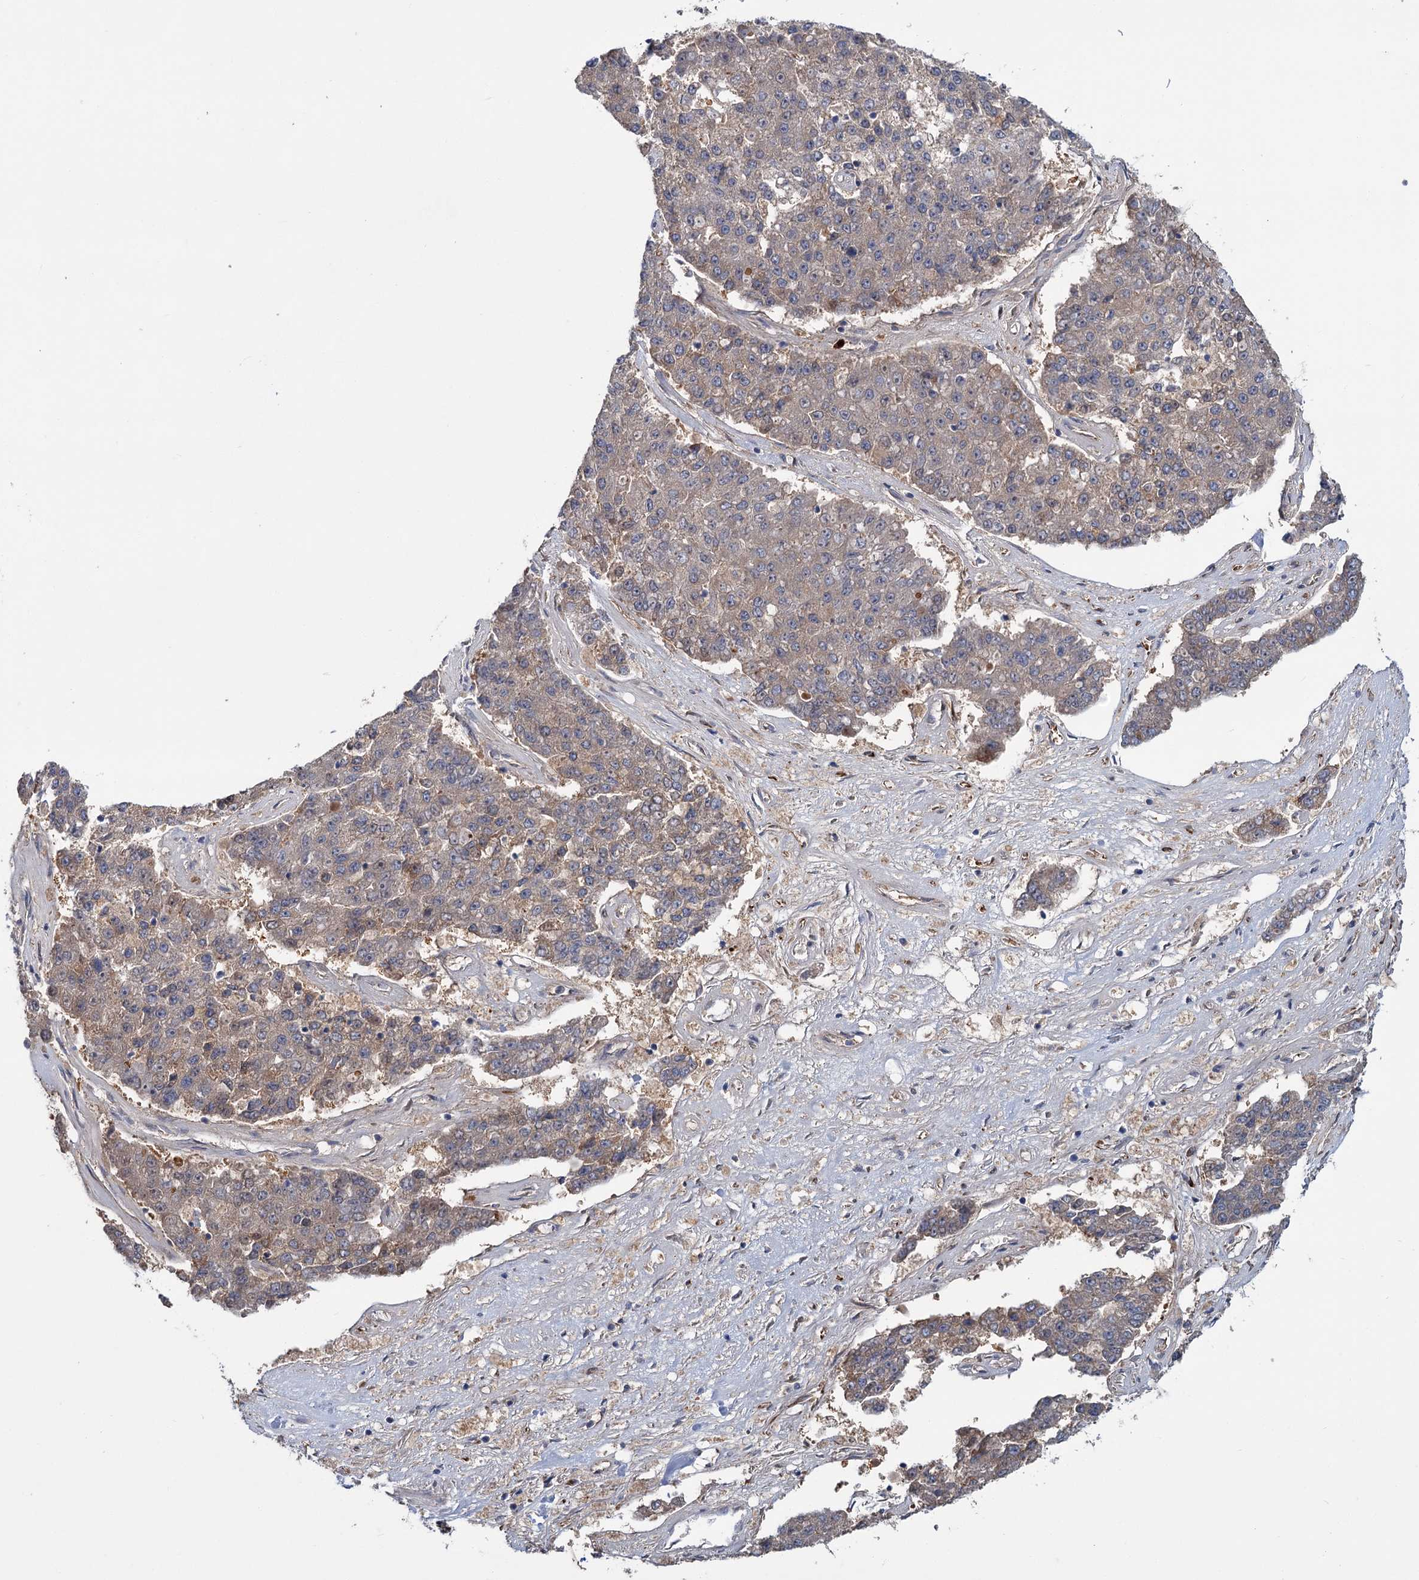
{"staining": {"intensity": "weak", "quantity": "25%-75%", "location": "cytoplasmic/membranous"}, "tissue": "pancreatic cancer", "cell_type": "Tumor cells", "image_type": "cancer", "snomed": [{"axis": "morphology", "description": "Adenocarcinoma, NOS"}, {"axis": "topography", "description": "Pancreas"}], "caption": "This micrograph shows immunohistochemistry staining of human adenocarcinoma (pancreatic), with low weak cytoplasmic/membranous positivity in approximately 25%-75% of tumor cells.", "gene": "PKN2", "patient": {"sex": "male", "age": 50}}